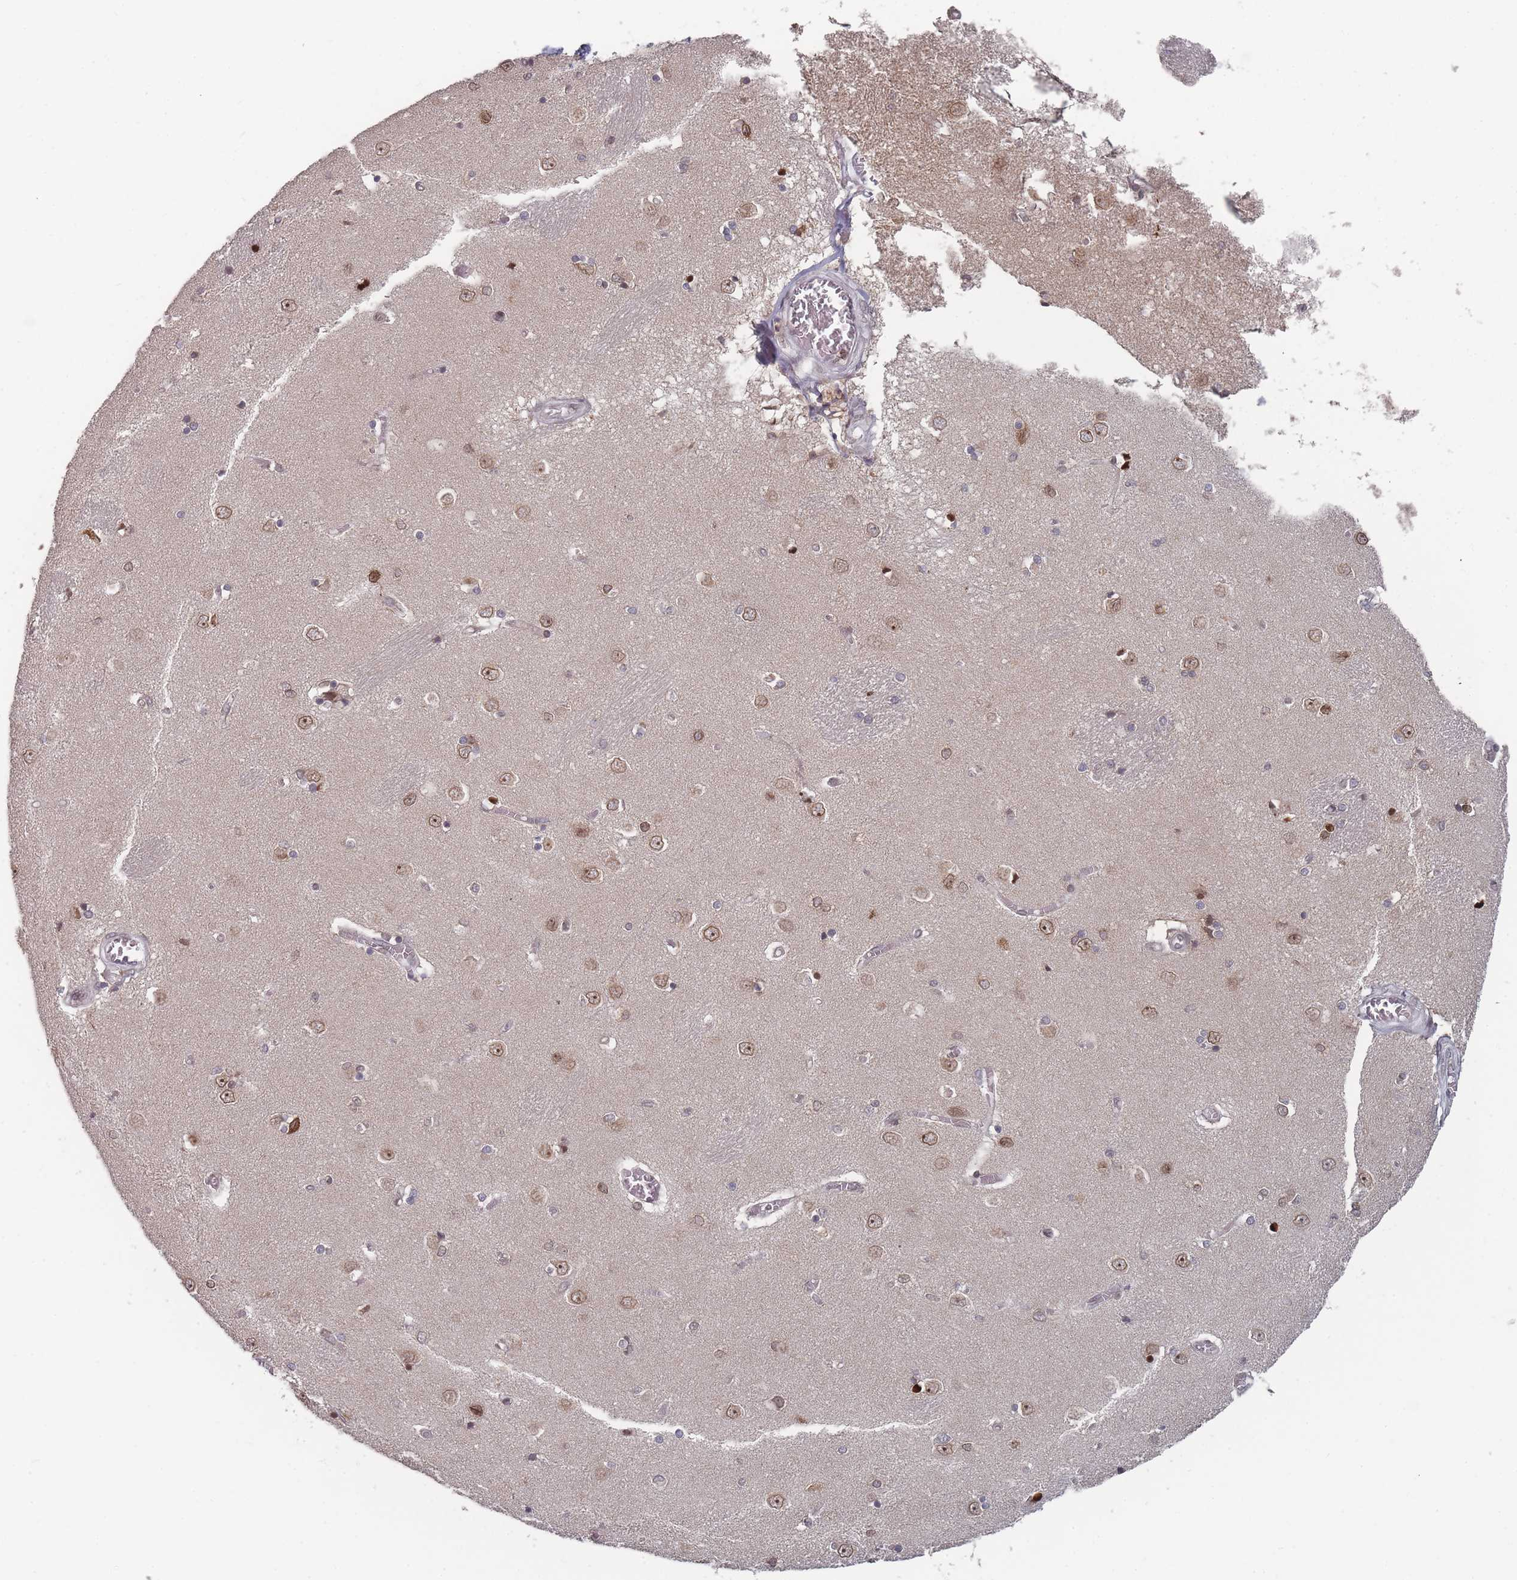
{"staining": {"intensity": "moderate", "quantity": "<25%", "location": "cytoplasmic/membranous,nuclear"}, "tissue": "caudate", "cell_type": "Glial cells", "image_type": "normal", "snomed": [{"axis": "morphology", "description": "Normal tissue, NOS"}, {"axis": "topography", "description": "Lateral ventricle wall"}], "caption": "Unremarkable caudate exhibits moderate cytoplasmic/membranous,nuclear expression in approximately <25% of glial cells, visualized by immunohistochemistry. (DAB (3,3'-diaminobenzidine) IHC, brown staining for protein, blue staining for nuclei).", "gene": "TBC1D25", "patient": {"sex": "male", "age": 37}}